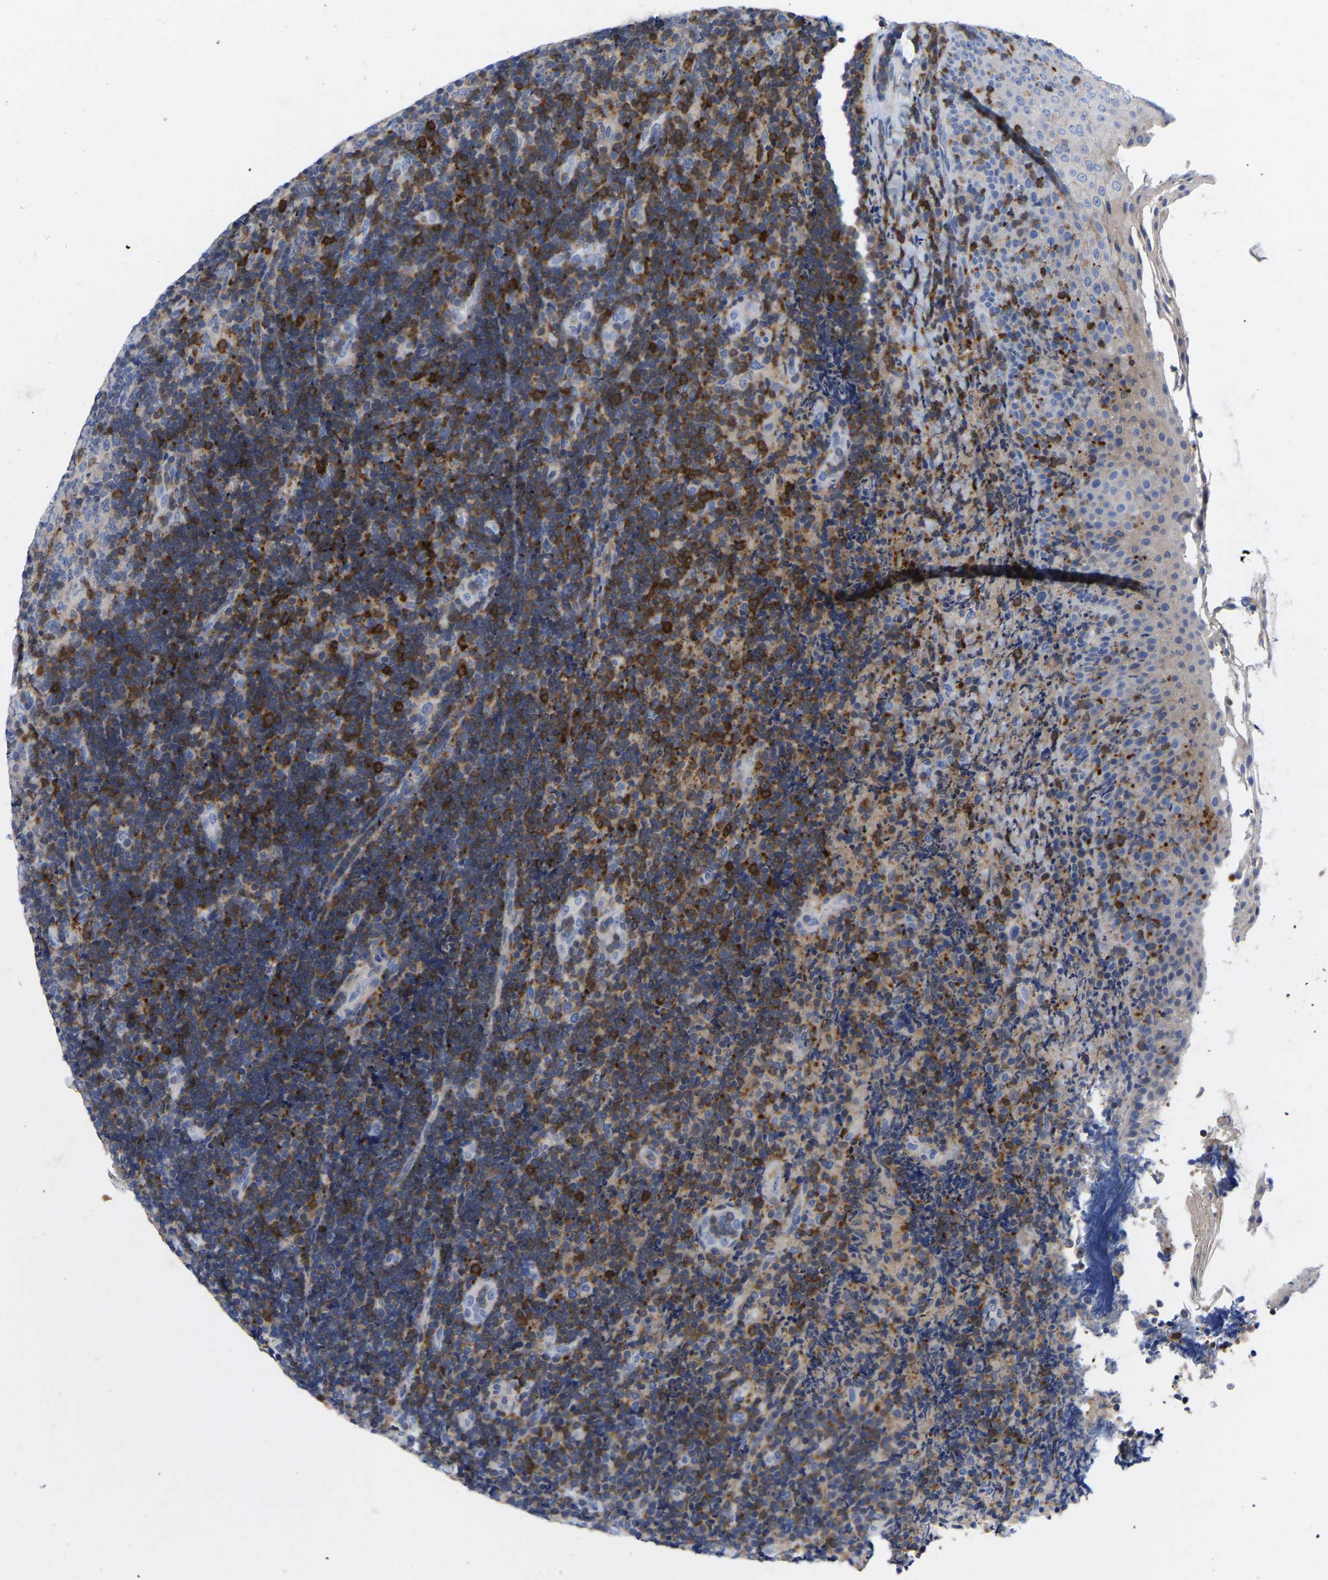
{"staining": {"intensity": "moderate", "quantity": "25%-75%", "location": "cytoplasmic/membranous"}, "tissue": "lymphoma", "cell_type": "Tumor cells", "image_type": "cancer", "snomed": [{"axis": "morphology", "description": "Malignant lymphoma, non-Hodgkin's type, High grade"}, {"axis": "topography", "description": "Tonsil"}], "caption": "Immunohistochemistry (IHC) (DAB) staining of lymphoma shows moderate cytoplasmic/membranous protein positivity in approximately 25%-75% of tumor cells.", "gene": "PTPN7", "patient": {"sex": "female", "age": 36}}